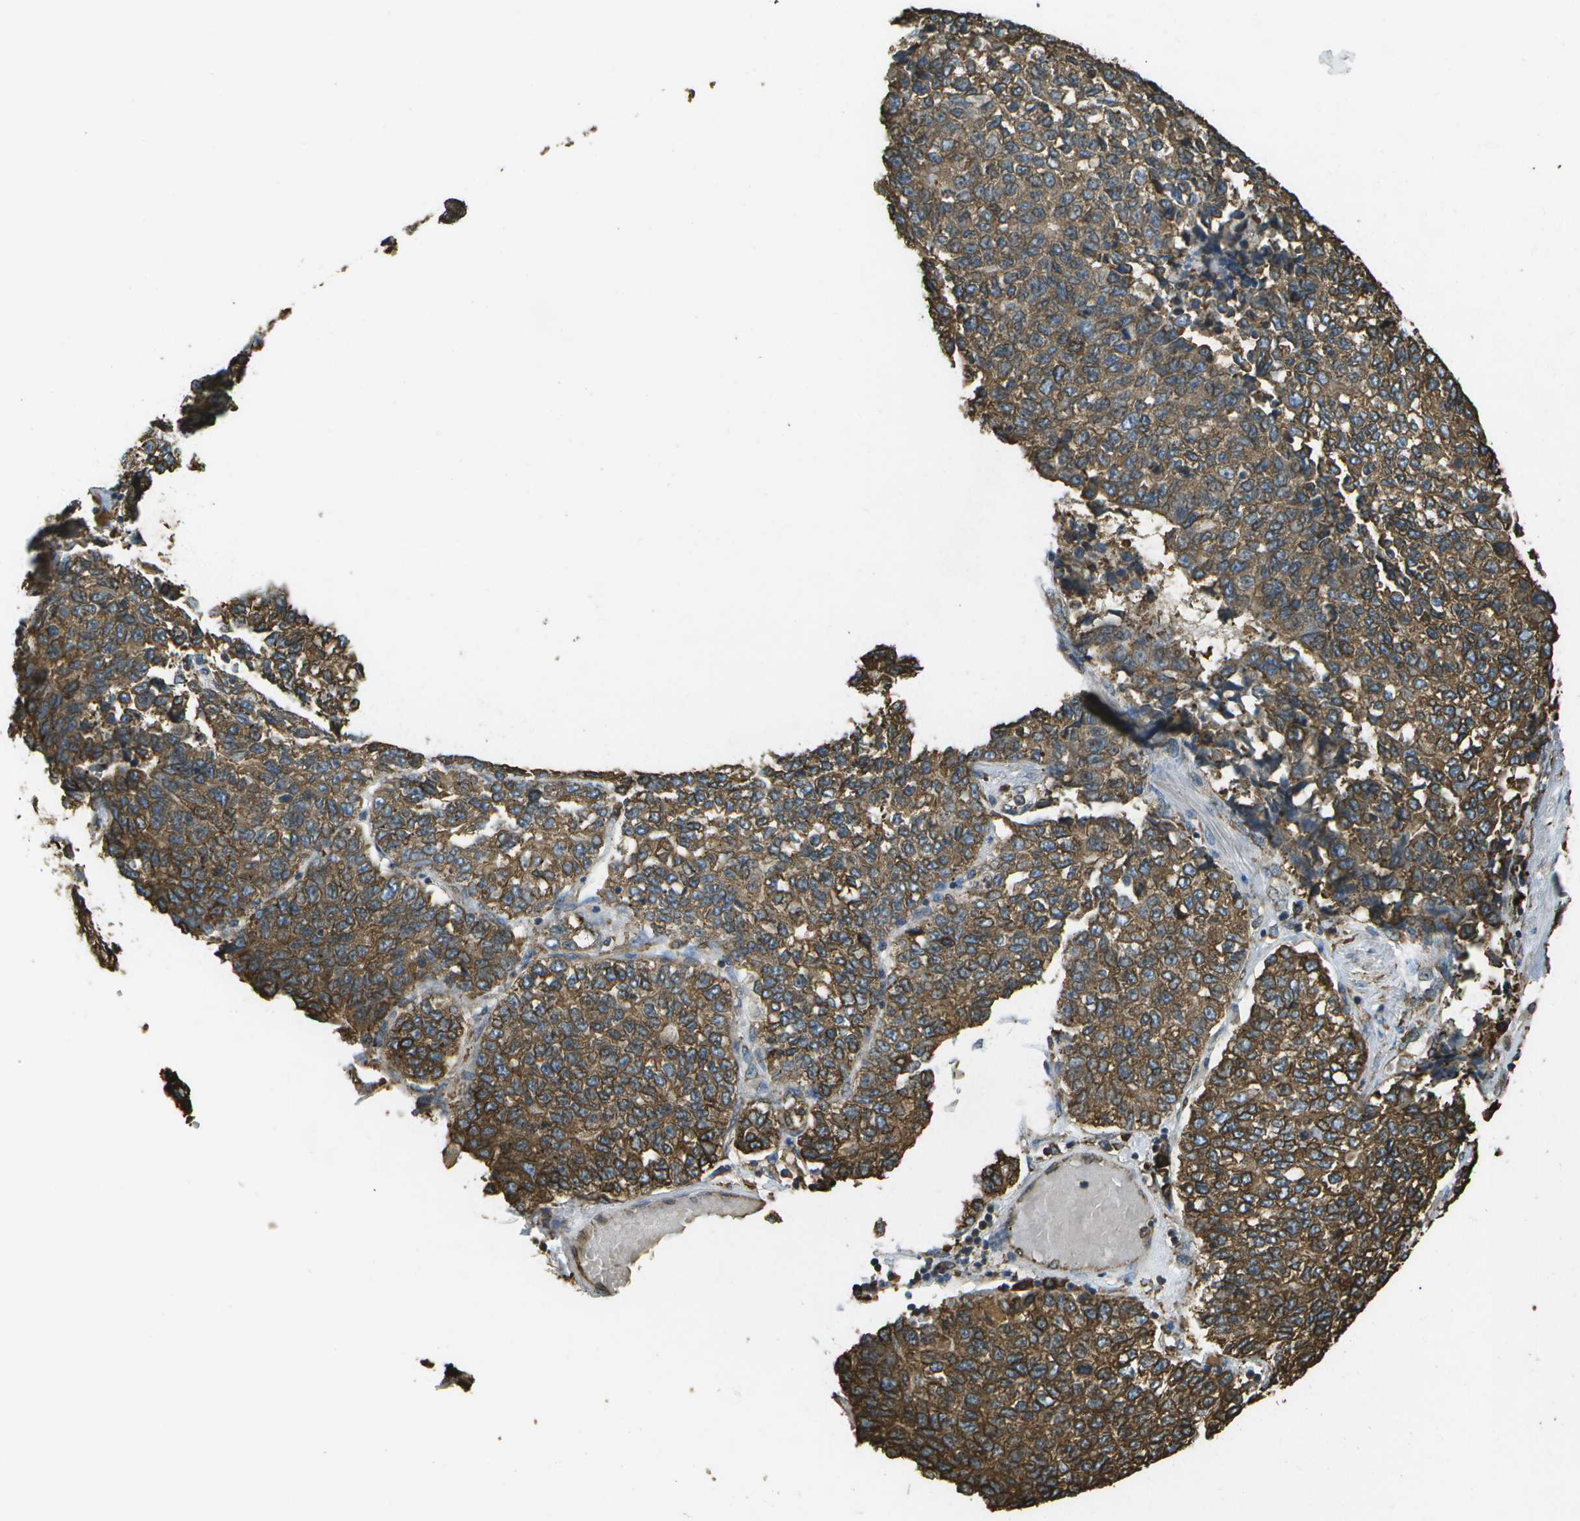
{"staining": {"intensity": "moderate", "quantity": ">75%", "location": "cytoplasmic/membranous"}, "tissue": "lung cancer", "cell_type": "Tumor cells", "image_type": "cancer", "snomed": [{"axis": "morphology", "description": "Adenocarcinoma, NOS"}, {"axis": "topography", "description": "Lung"}], "caption": "Moderate cytoplasmic/membranous staining is appreciated in about >75% of tumor cells in lung cancer (adenocarcinoma).", "gene": "PDIA4", "patient": {"sex": "male", "age": 49}}